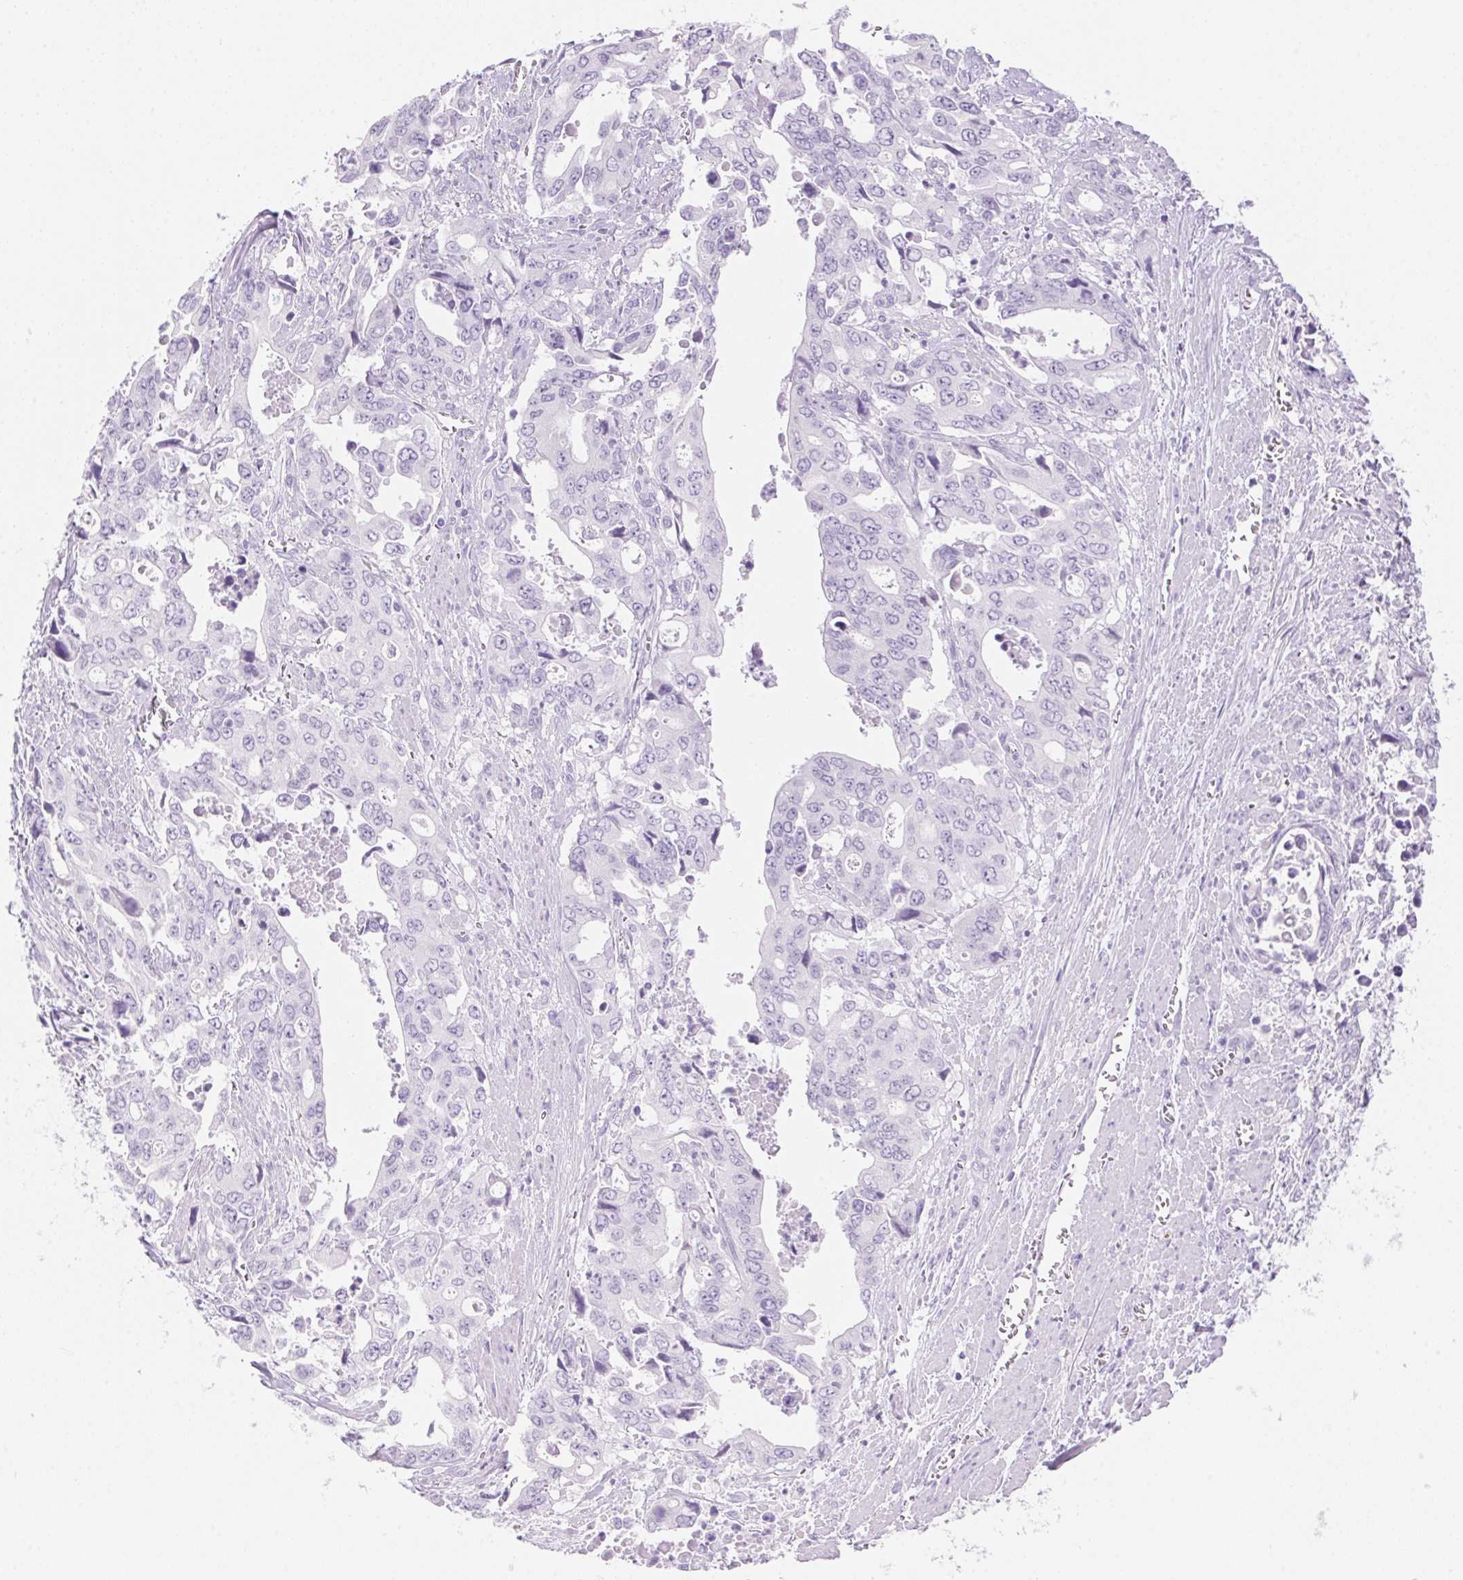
{"staining": {"intensity": "negative", "quantity": "none", "location": "none"}, "tissue": "stomach cancer", "cell_type": "Tumor cells", "image_type": "cancer", "snomed": [{"axis": "morphology", "description": "Adenocarcinoma, NOS"}, {"axis": "topography", "description": "Stomach, upper"}], "caption": "Immunohistochemistry (IHC) histopathology image of neoplastic tissue: human adenocarcinoma (stomach) stained with DAB displays no significant protein staining in tumor cells.", "gene": "DHCR24", "patient": {"sex": "male", "age": 74}}